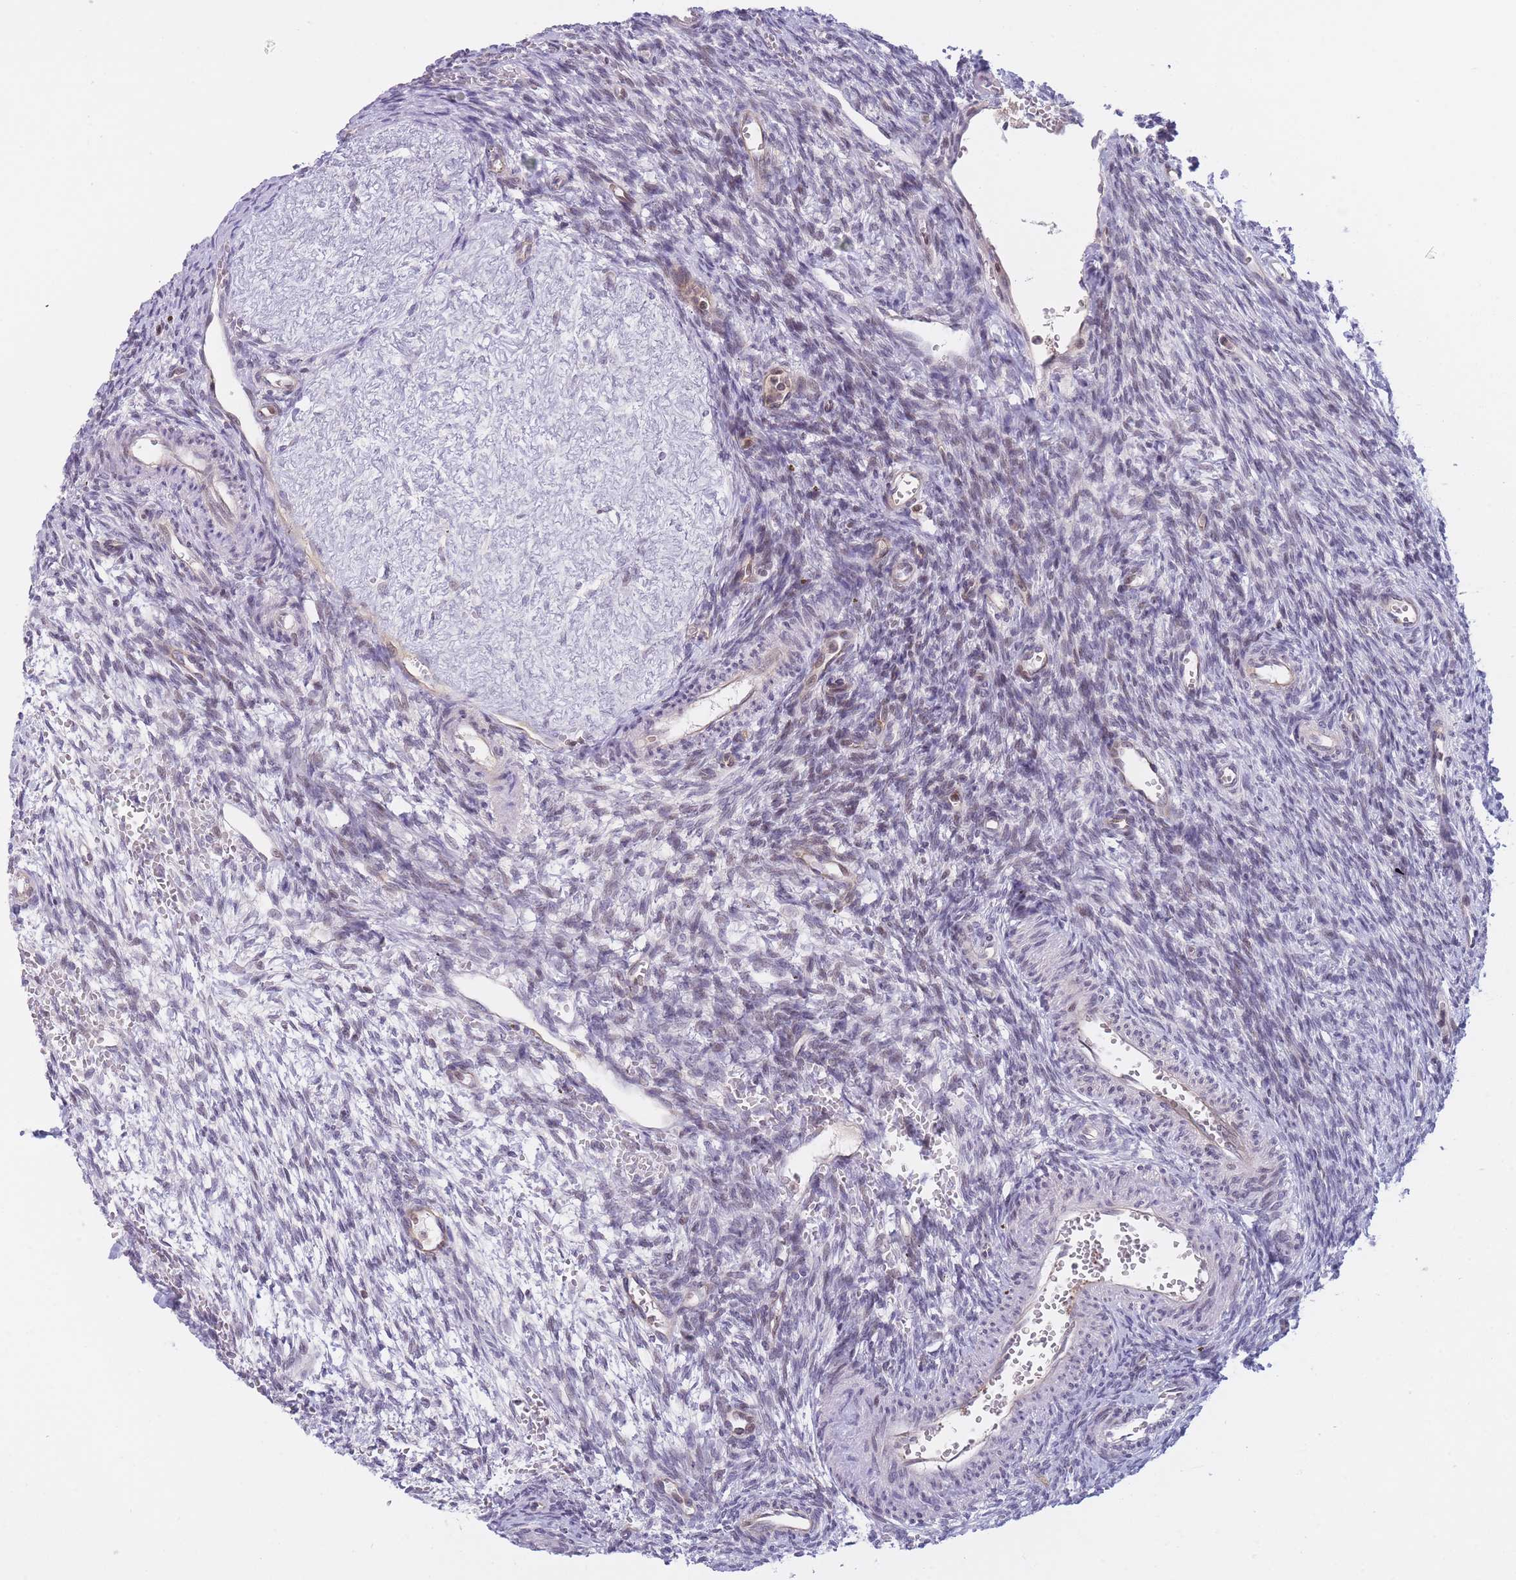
{"staining": {"intensity": "weak", "quantity": "<25%", "location": "nuclear"}, "tissue": "ovary", "cell_type": "Ovarian stroma cells", "image_type": "normal", "snomed": [{"axis": "morphology", "description": "Normal tissue, NOS"}, {"axis": "topography", "description": "Ovary"}], "caption": "The micrograph shows no staining of ovarian stroma cells in normal ovary.", "gene": "SLC35F5", "patient": {"sex": "female", "age": 39}}